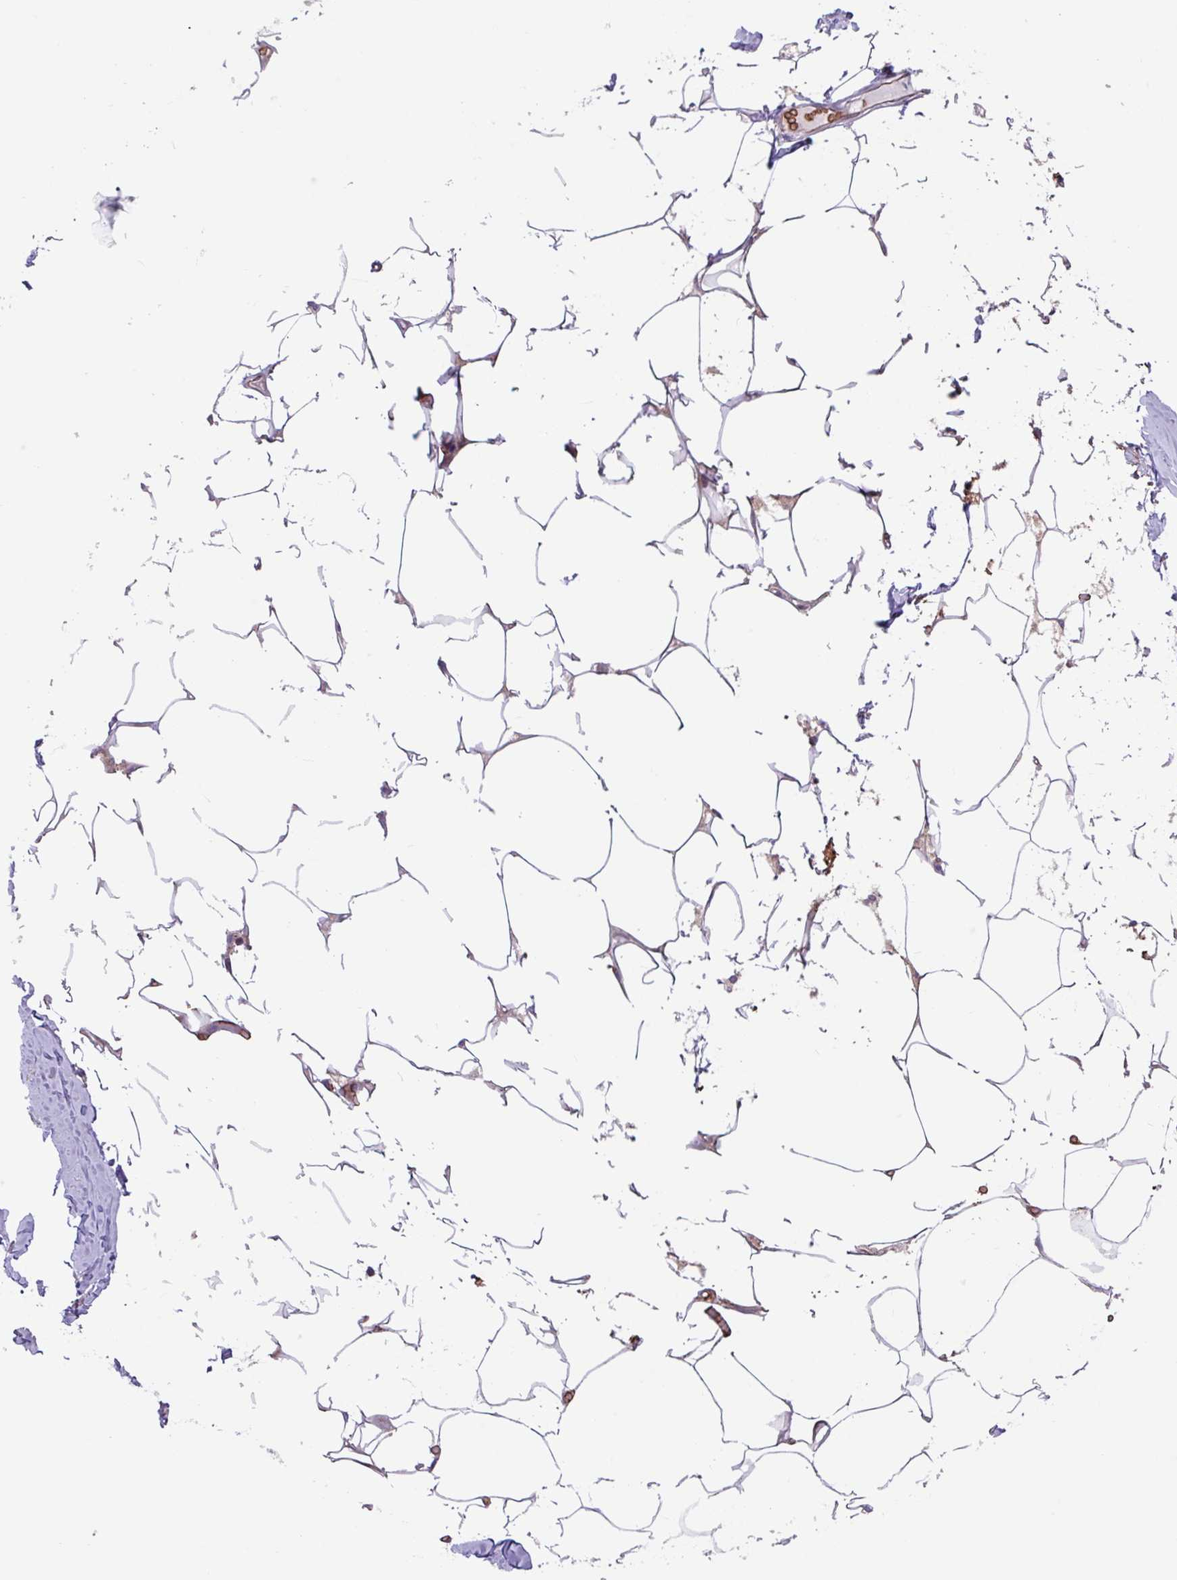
{"staining": {"intensity": "negative", "quantity": "none", "location": "none"}, "tissue": "breast", "cell_type": "Adipocytes", "image_type": "normal", "snomed": [{"axis": "morphology", "description": "Normal tissue, NOS"}, {"axis": "topography", "description": "Breast"}], "caption": "Human breast stained for a protein using immunohistochemistry exhibits no expression in adipocytes.", "gene": "RAD21L1", "patient": {"sex": "female", "age": 27}}